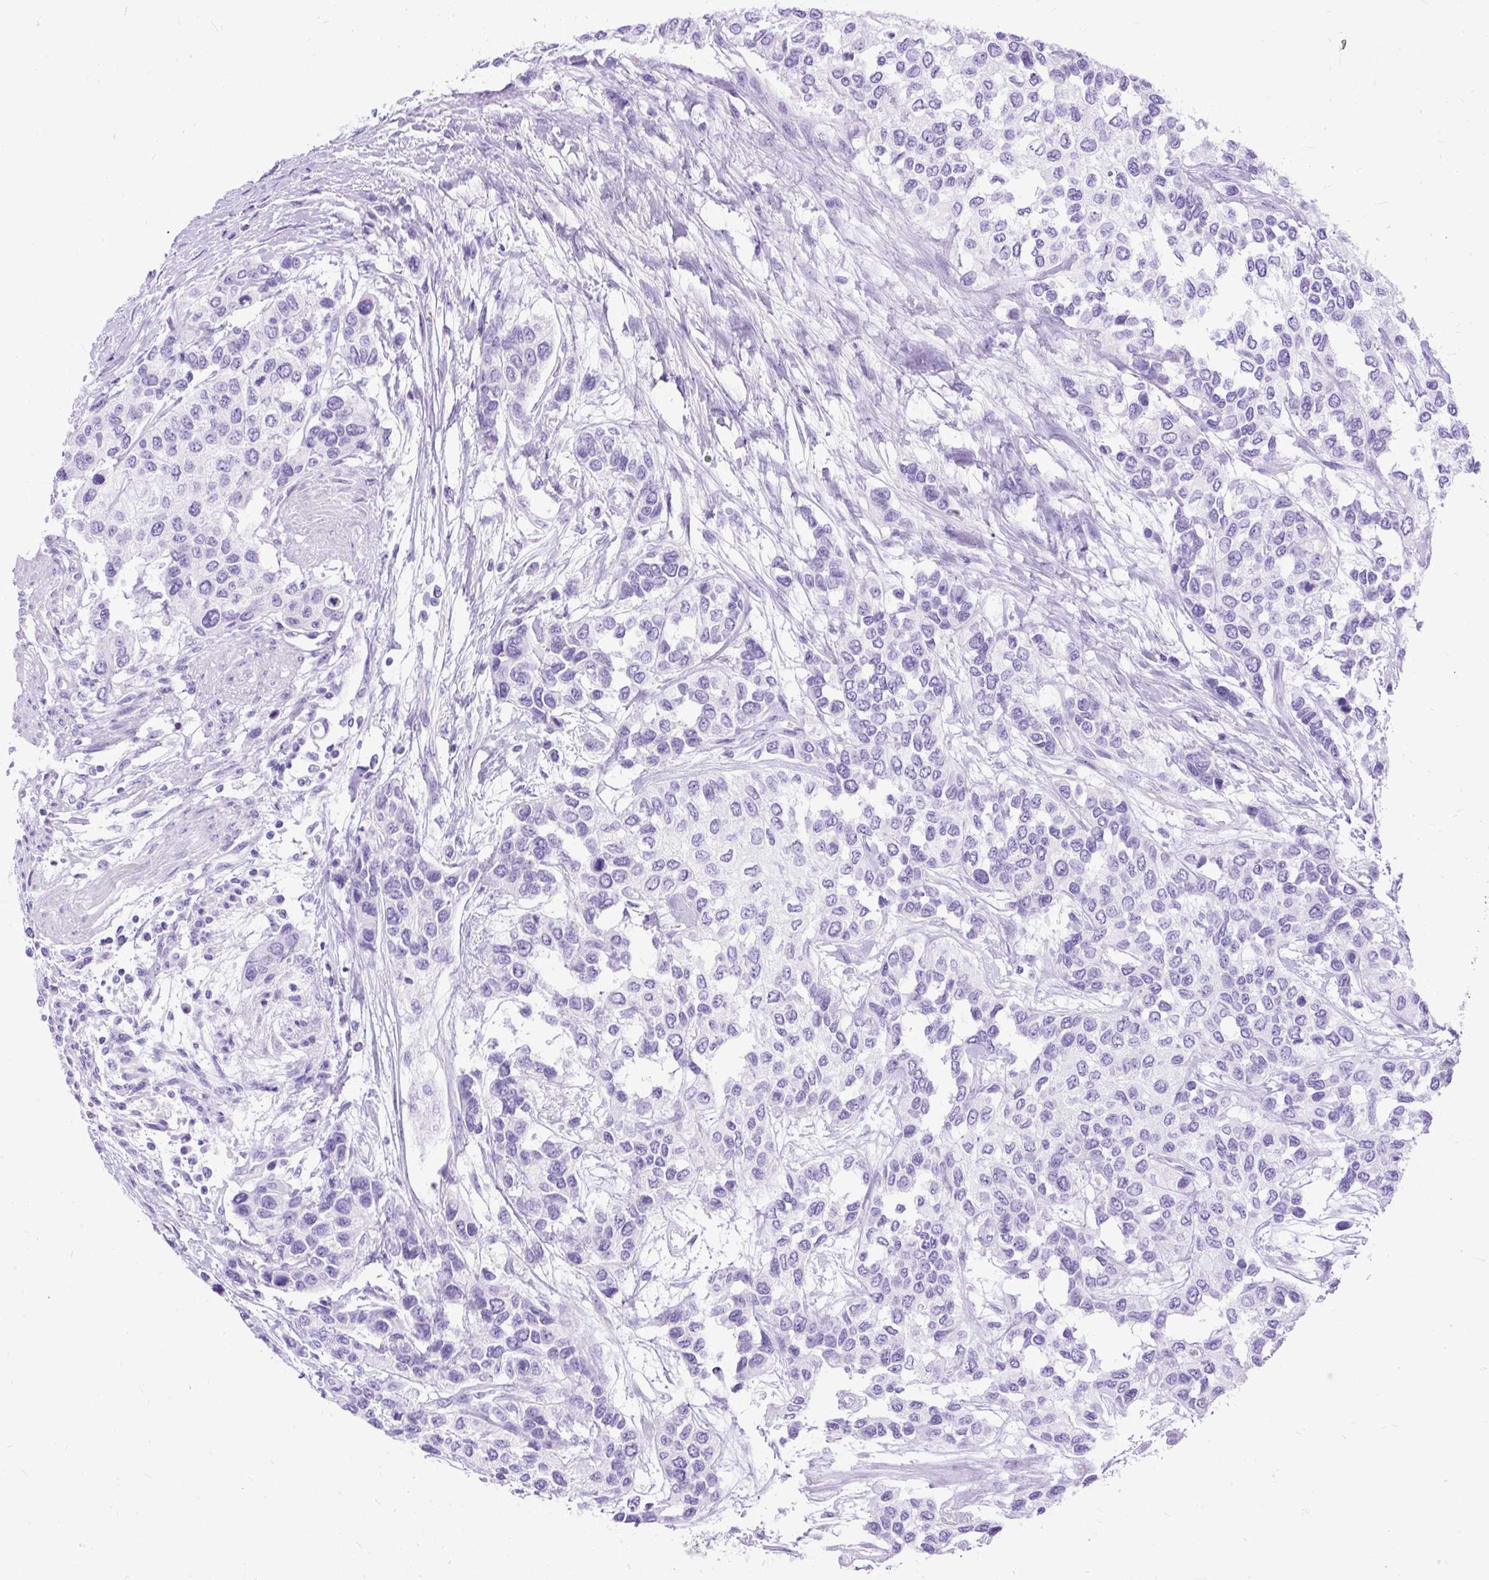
{"staining": {"intensity": "negative", "quantity": "none", "location": "none"}, "tissue": "urothelial cancer", "cell_type": "Tumor cells", "image_type": "cancer", "snomed": [{"axis": "morphology", "description": "Normal tissue, NOS"}, {"axis": "morphology", "description": "Urothelial carcinoma, High grade"}, {"axis": "topography", "description": "Vascular tissue"}, {"axis": "topography", "description": "Urinary bladder"}], "caption": "This is a photomicrograph of immunohistochemistry staining of high-grade urothelial carcinoma, which shows no expression in tumor cells.", "gene": "HEY1", "patient": {"sex": "female", "age": 56}}